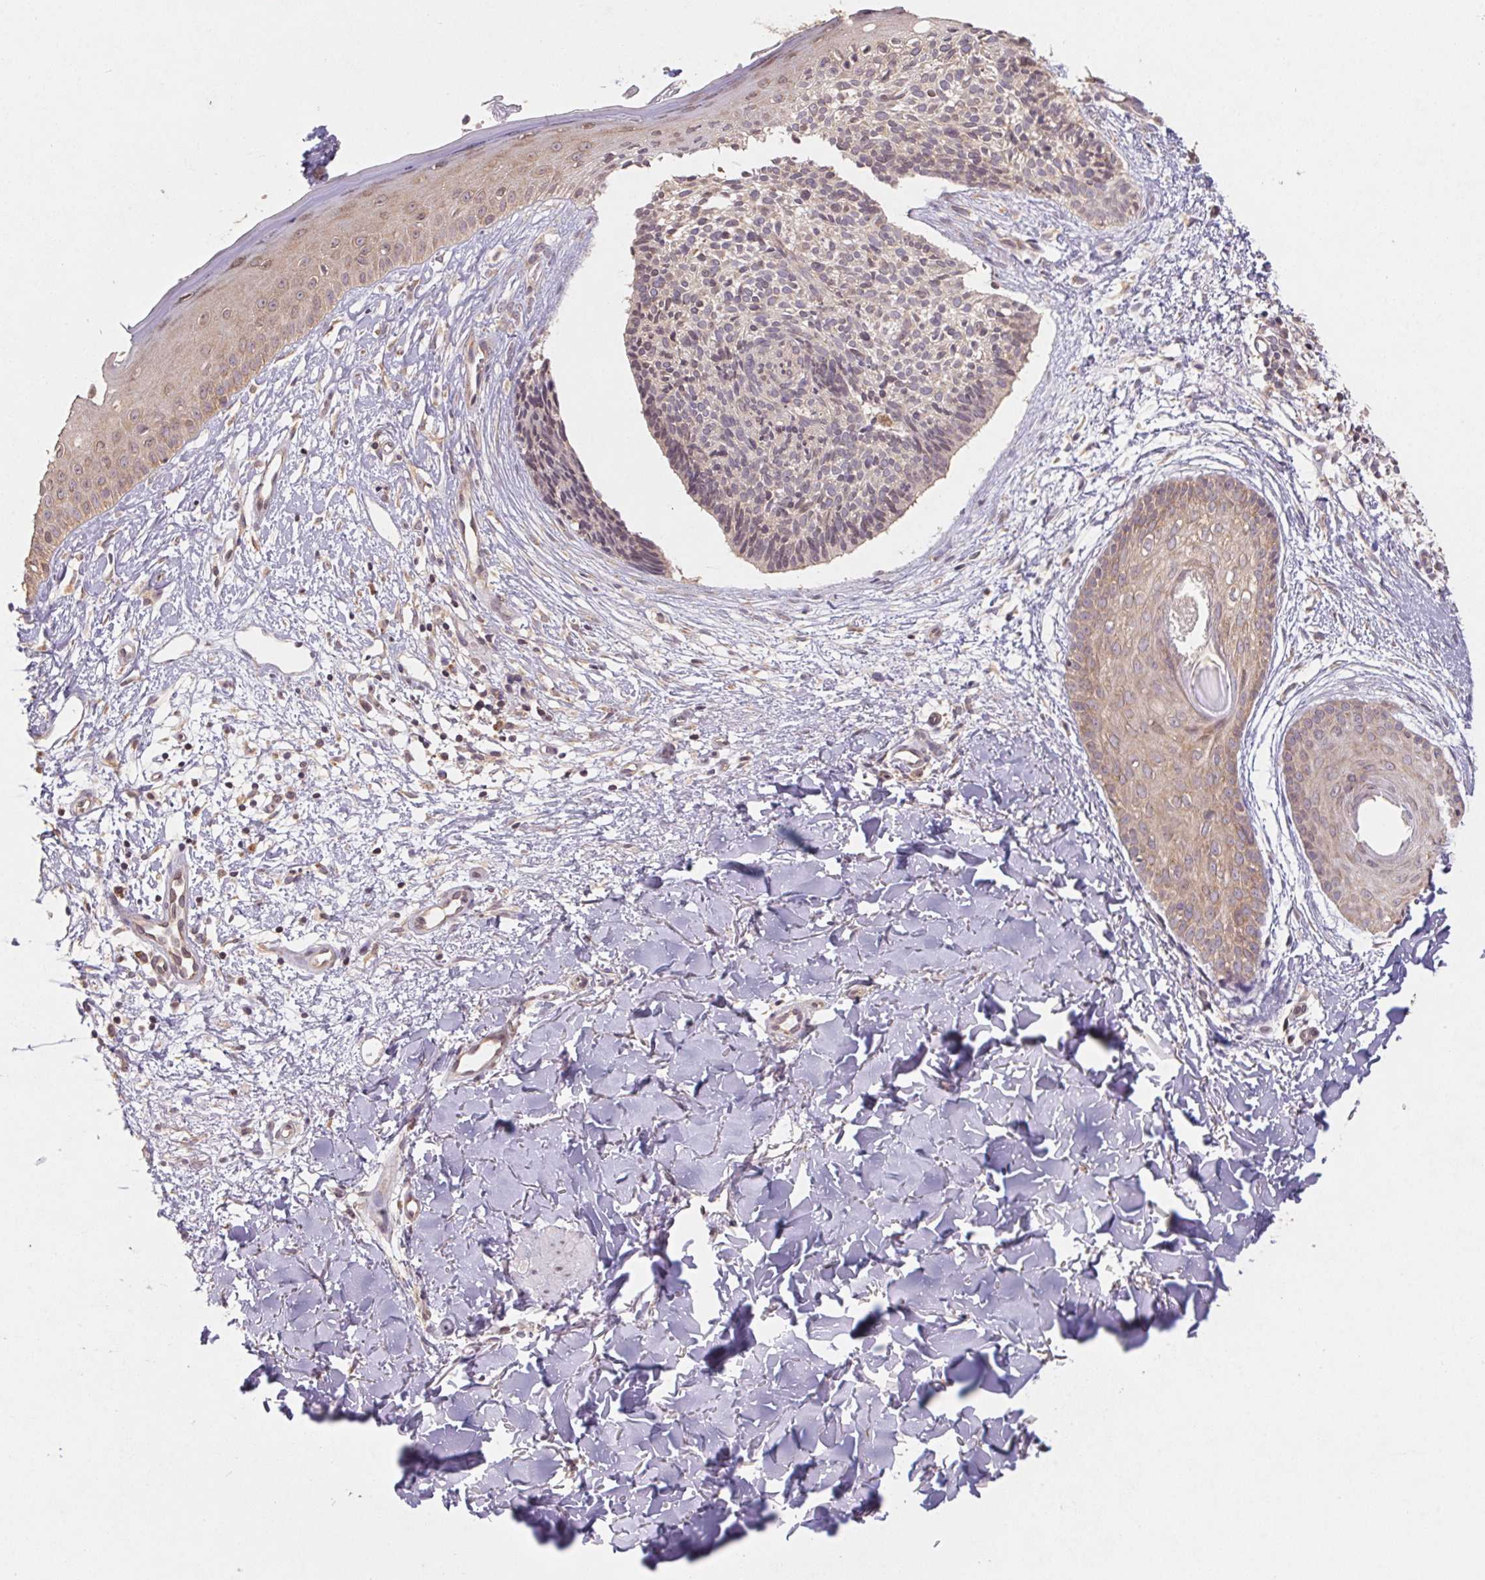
{"staining": {"intensity": "weak", "quantity": "<25%", "location": "cytoplasmic/membranous"}, "tissue": "skin cancer", "cell_type": "Tumor cells", "image_type": "cancer", "snomed": [{"axis": "morphology", "description": "Basal cell carcinoma"}, {"axis": "topography", "description": "Skin"}], "caption": "An immunohistochemistry image of basal cell carcinoma (skin) is shown. There is no staining in tumor cells of basal cell carcinoma (skin).", "gene": "RPL27A", "patient": {"sex": "male", "age": 51}}